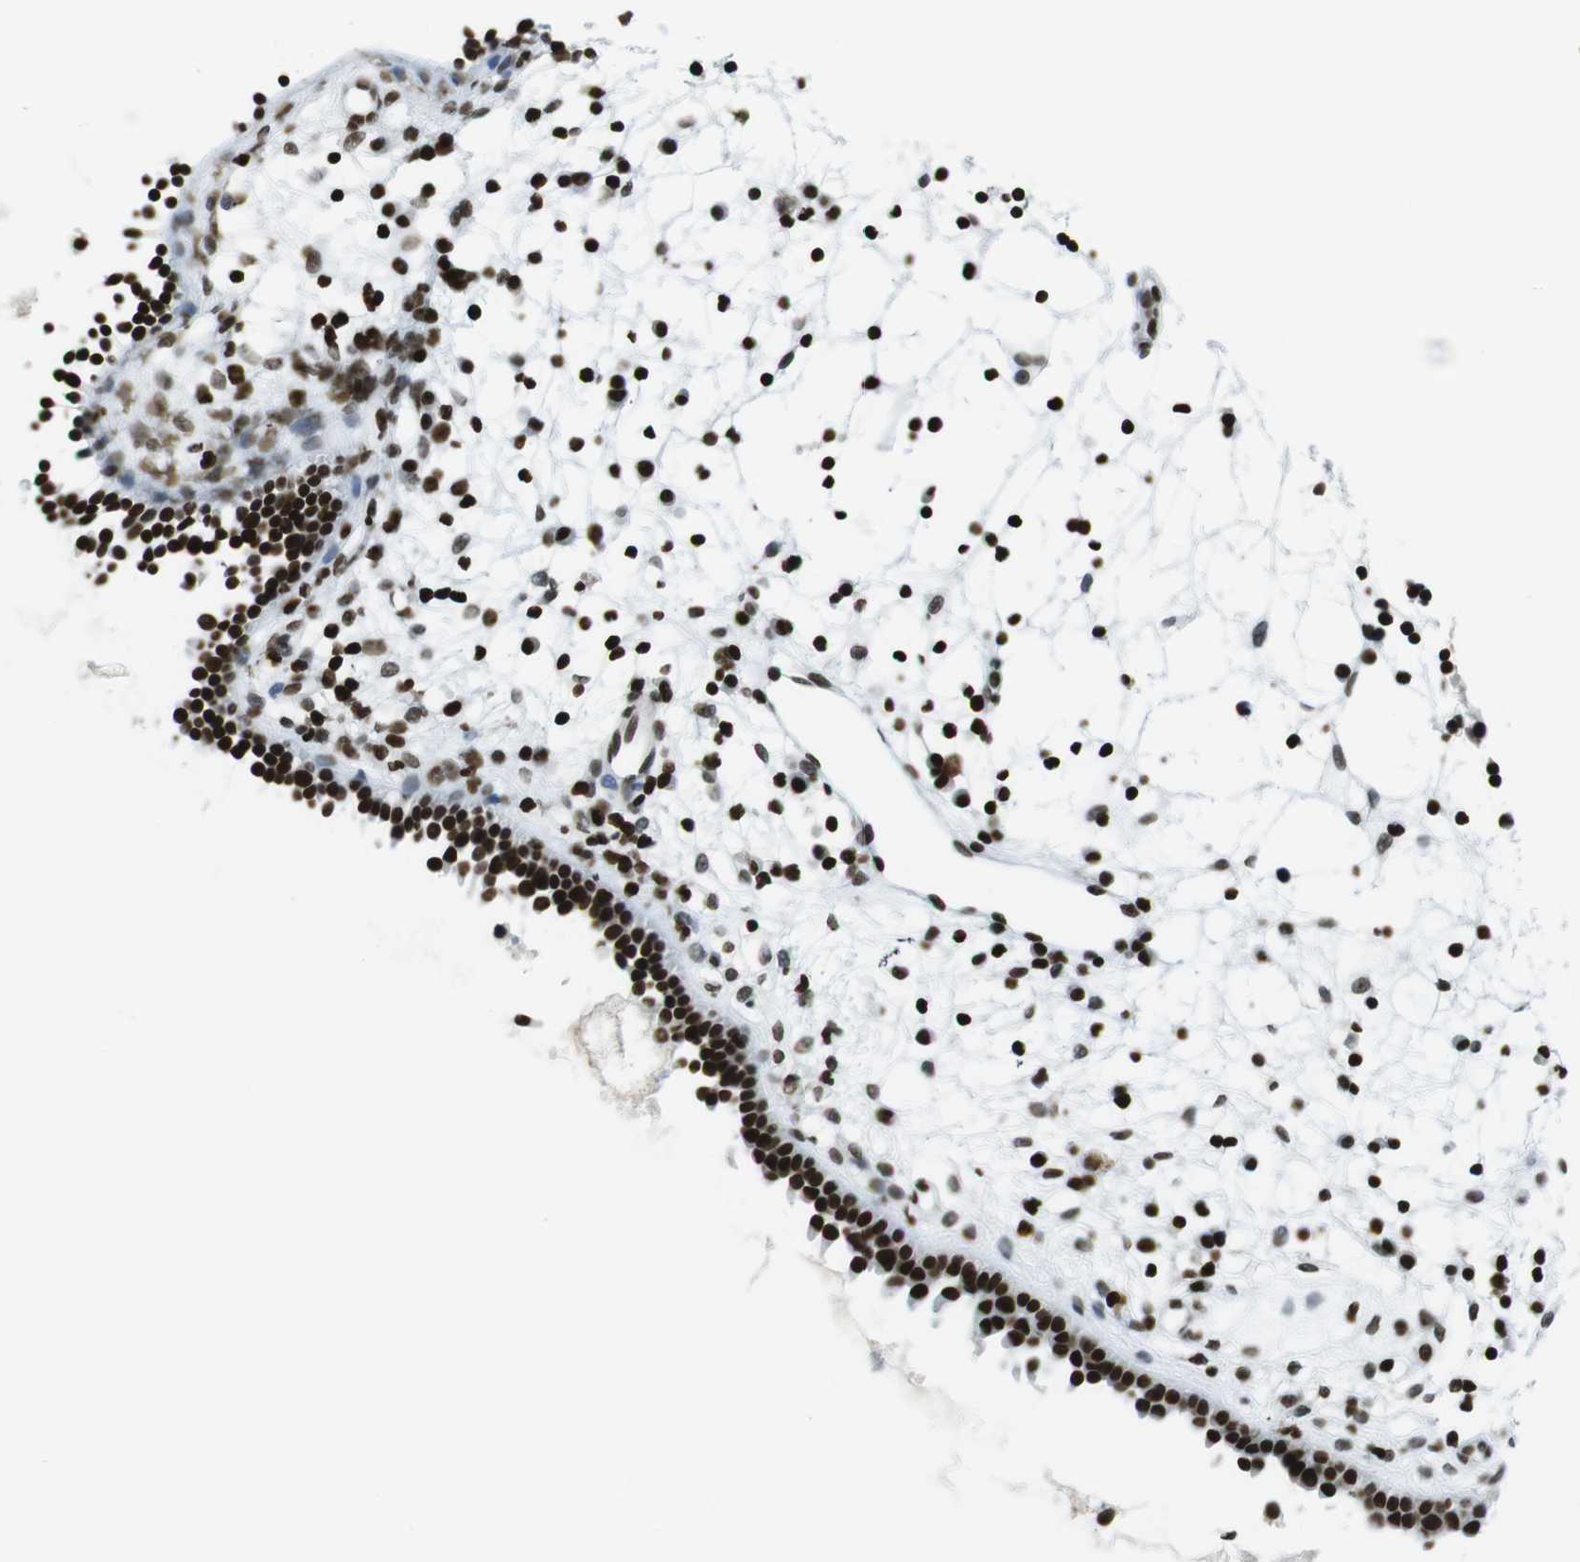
{"staining": {"intensity": "strong", "quantity": ">75%", "location": "nuclear"}, "tissue": "nasopharynx", "cell_type": "Respiratory epithelial cells", "image_type": "normal", "snomed": [{"axis": "morphology", "description": "Normal tissue, NOS"}, {"axis": "topography", "description": "Nasopharynx"}], "caption": "High-power microscopy captured an IHC photomicrograph of unremarkable nasopharynx, revealing strong nuclear positivity in approximately >75% of respiratory epithelial cells.", "gene": "H2AC8", "patient": {"sex": "male", "age": 21}}